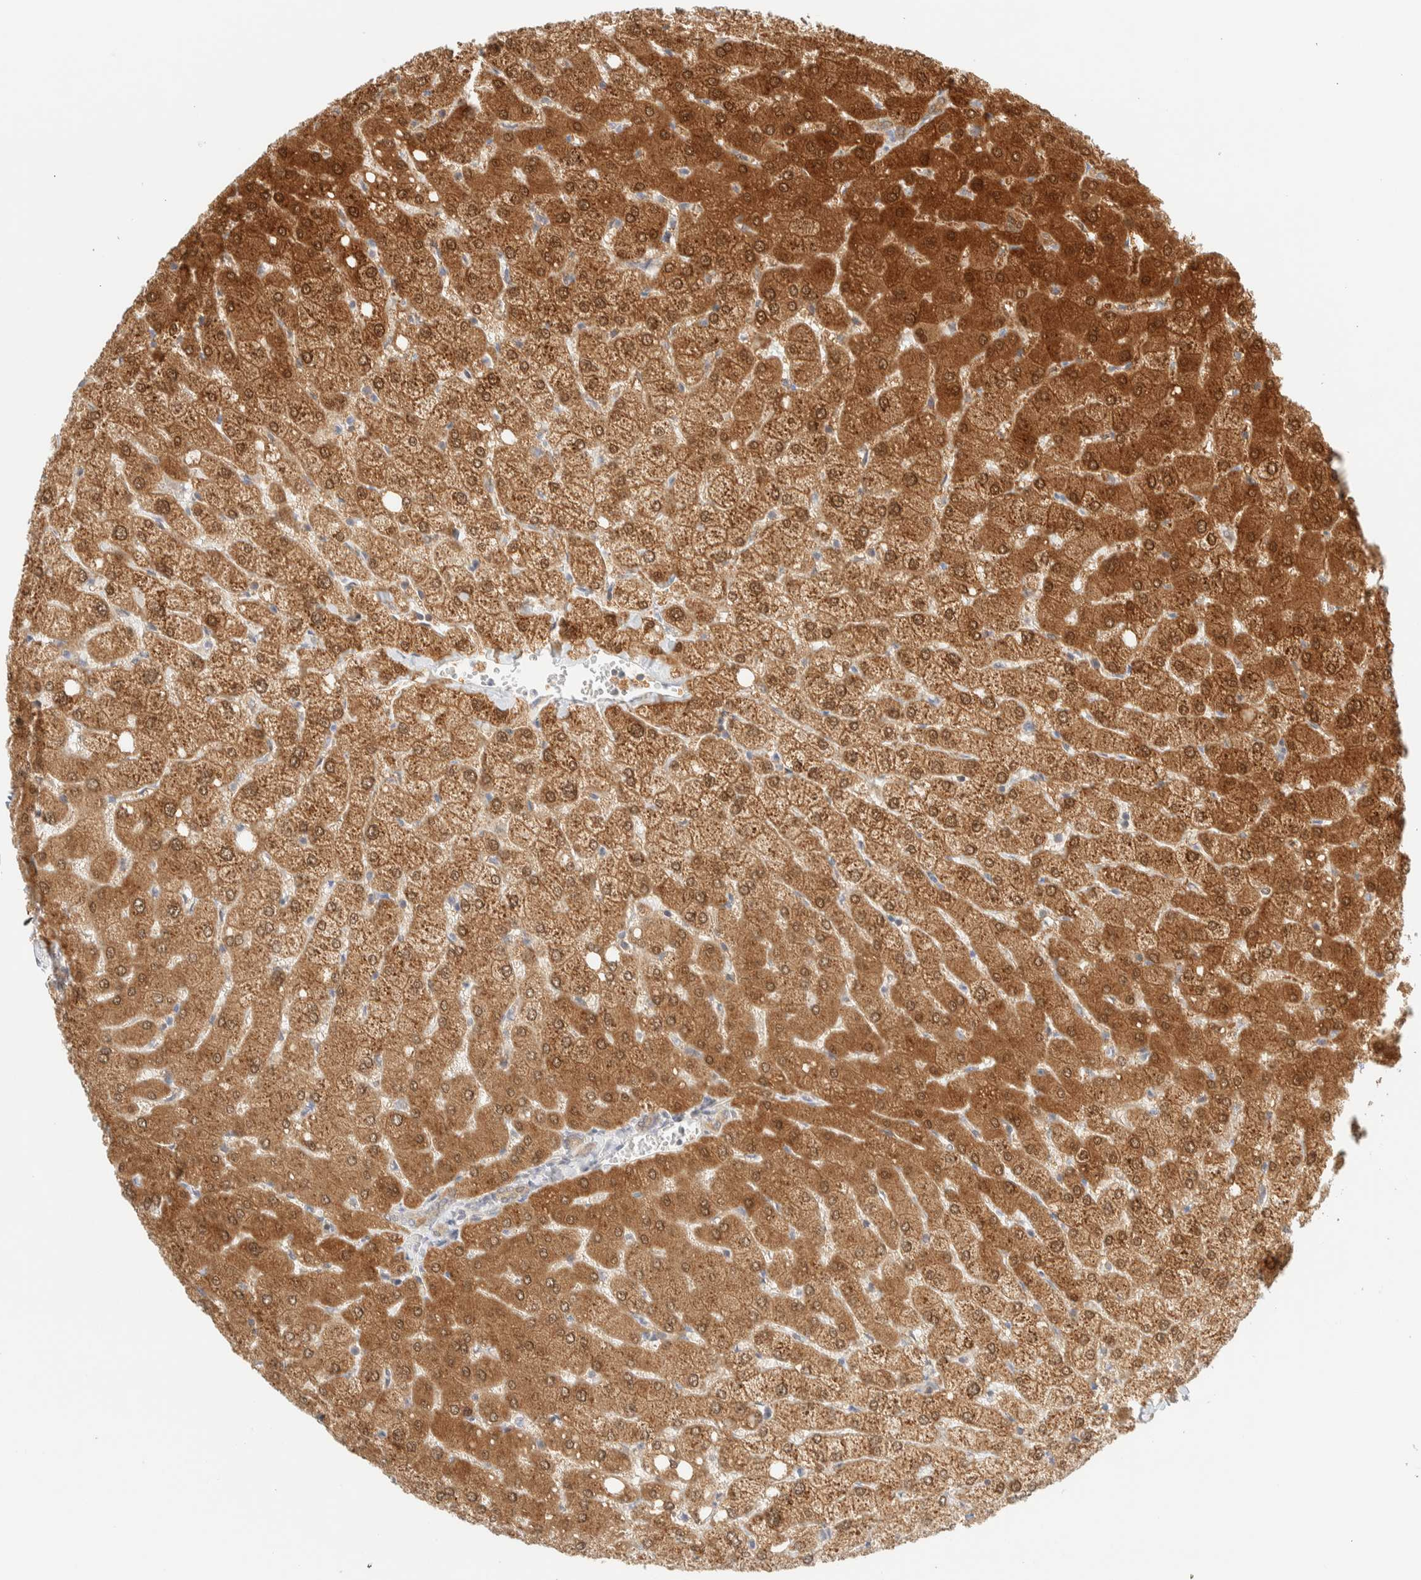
{"staining": {"intensity": "weak", "quantity": ">75%", "location": "cytoplasmic/membranous"}, "tissue": "liver", "cell_type": "Cholangiocytes", "image_type": "normal", "snomed": [{"axis": "morphology", "description": "Normal tissue, NOS"}, {"axis": "topography", "description": "Liver"}], "caption": "There is low levels of weak cytoplasmic/membranous expression in cholangiocytes of unremarkable liver, as demonstrated by immunohistochemical staining (brown color).", "gene": "PCYT2", "patient": {"sex": "female", "age": 54}}